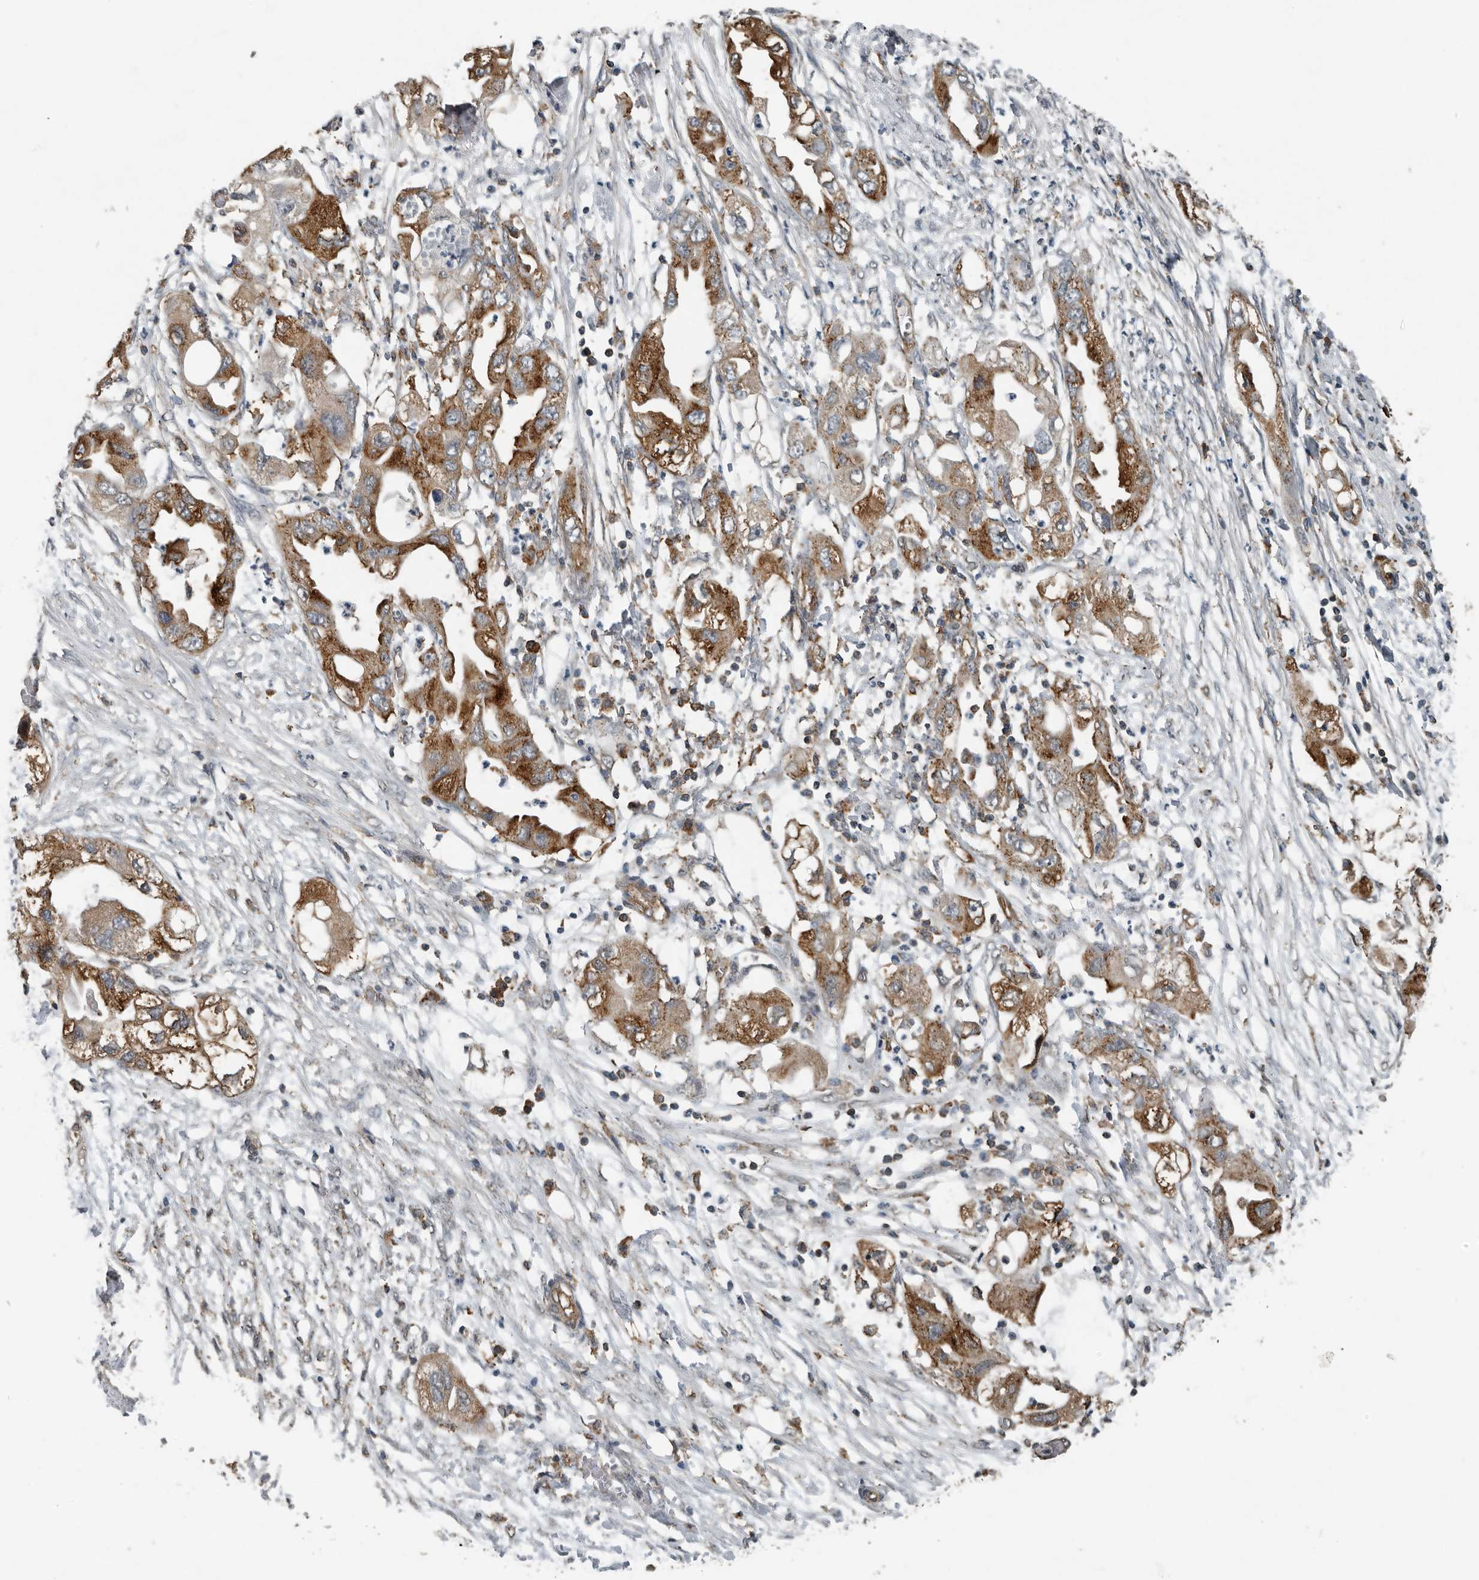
{"staining": {"intensity": "strong", "quantity": ">75%", "location": "cytoplasmic/membranous"}, "tissue": "endometrial cancer", "cell_type": "Tumor cells", "image_type": "cancer", "snomed": [{"axis": "morphology", "description": "Adenocarcinoma, NOS"}, {"axis": "morphology", "description": "Adenocarcinoma, metastatic, NOS"}, {"axis": "topography", "description": "Adipose tissue"}, {"axis": "topography", "description": "Endometrium"}], "caption": "Adenocarcinoma (endometrial) was stained to show a protein in brown. There is high levels of strong cytoplasmic/membranous expression in approximately >75% of tumor cells. (IHC, brightfield microscopy, high magnification).", "gene": "AFAP1", "patient": {"sex": "female", "age": 67}}